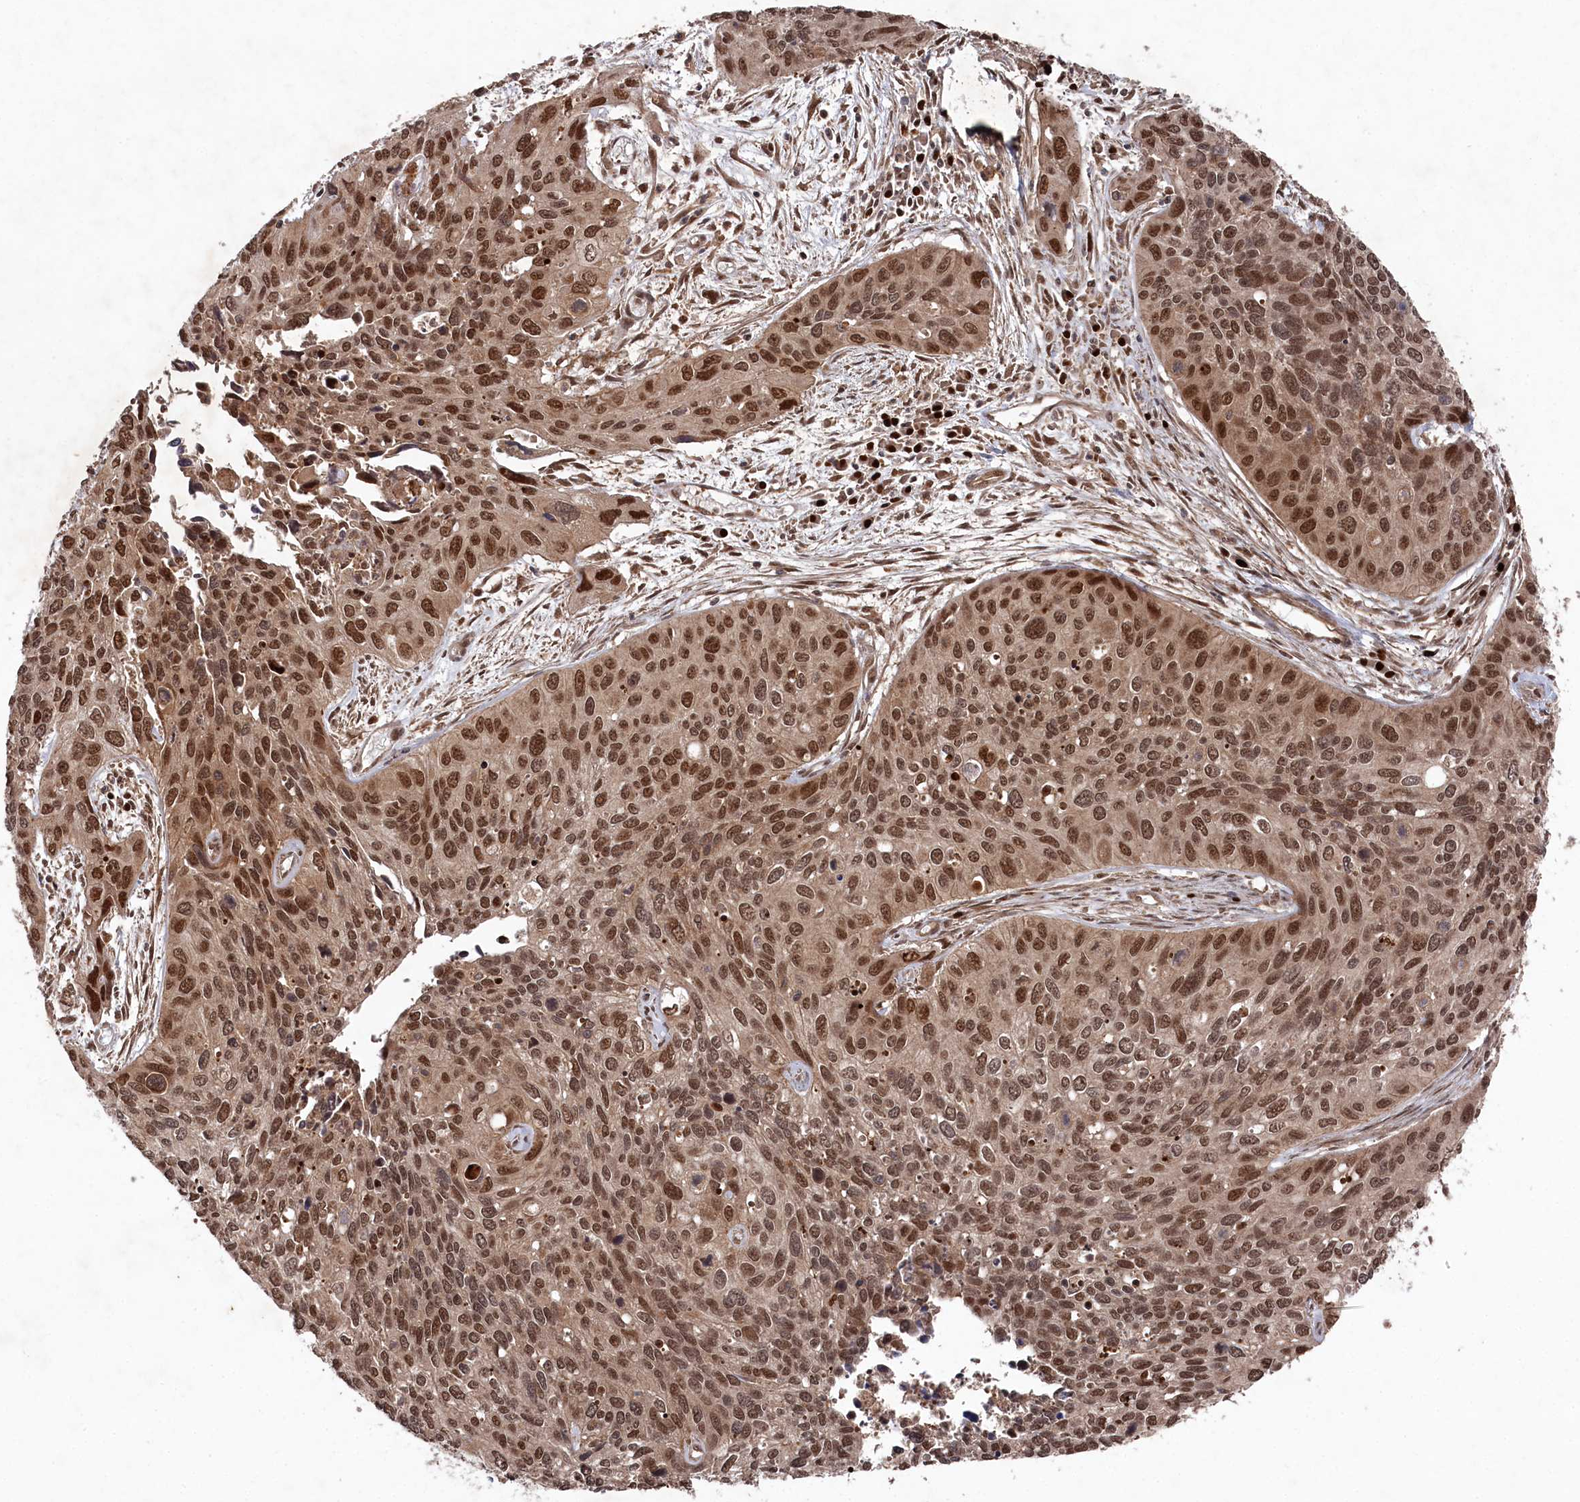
{"staining": {"intensity": "moderate", "quantity": ">75%", "location": "nuclear"}, "tissue": "cervical cancer", "cell_type": "Tumor cells", "image_type": "cancer", "snomed": [{"axis": "morphology", "description": "Squamous cell carcinoma, NOS"}, {"axis": "topography", "description": "Cervix"}], "caption": "High-power microscopy captured an IHC image of cervical cancer, revealing moderate nuclear positivity in about >75% of tumor cells.", "gene": "BORCS7", "patient": {"sex": "female", "age": 55}}